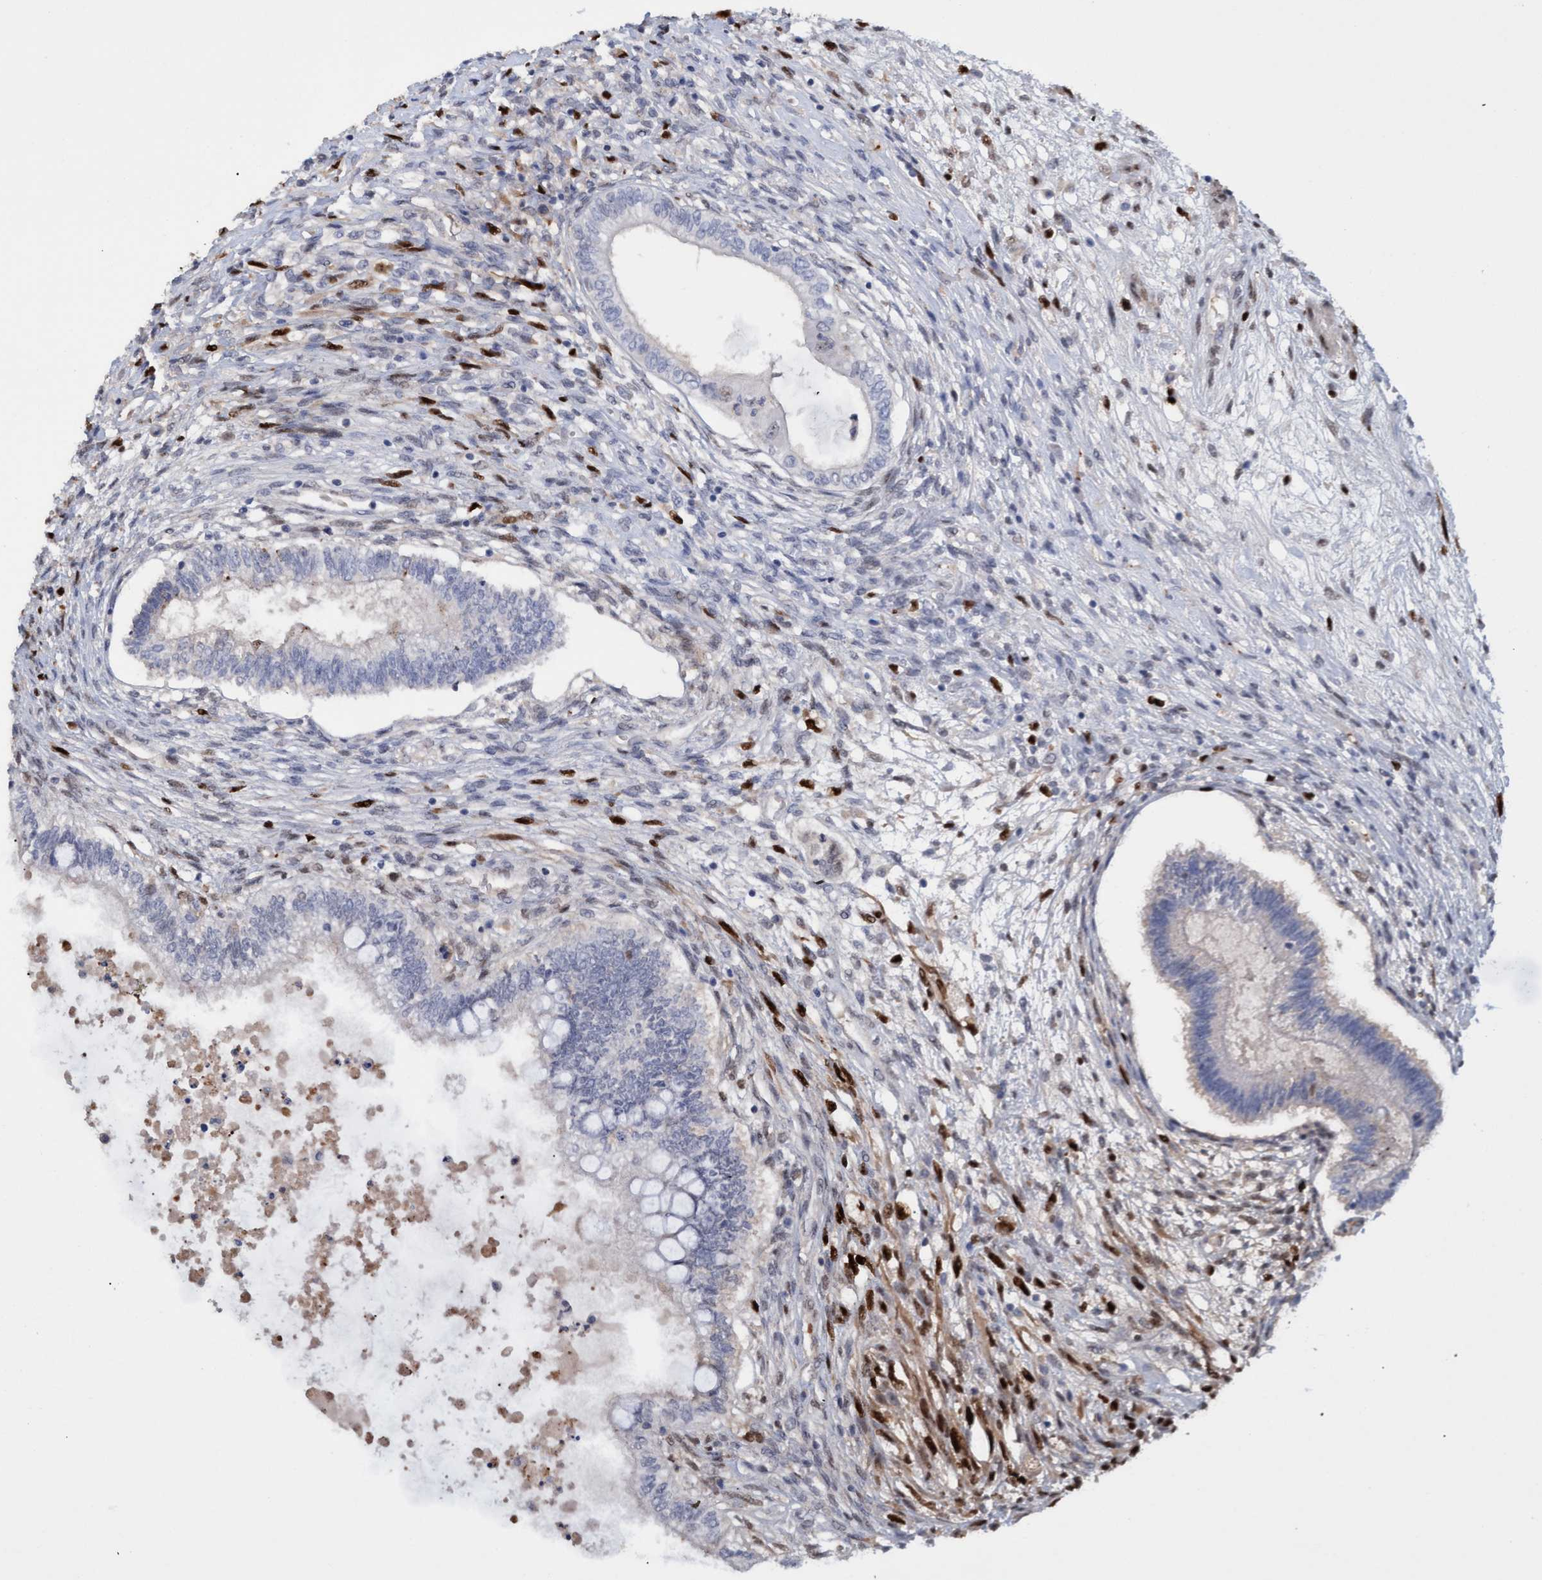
{"staining": {"intensity": "negative", "quantity": "none", "location": "none"}, "tissue": "testis cancer", "cell_type": "Tumor cells", "image_type": "cancer", "snomed": [{"axis": "morphology", "description": "Seminoma, NOS"}, {"axis": "topography", "description": "Testis"}], "caption": "High power microscopy image of an immunohistochemistry (IHC) photomicrograph of testis seminoma, revealing no significant staining in tumor cells.", "gene": "PINX1", "patient": {"sex": "male", "age": 28}}